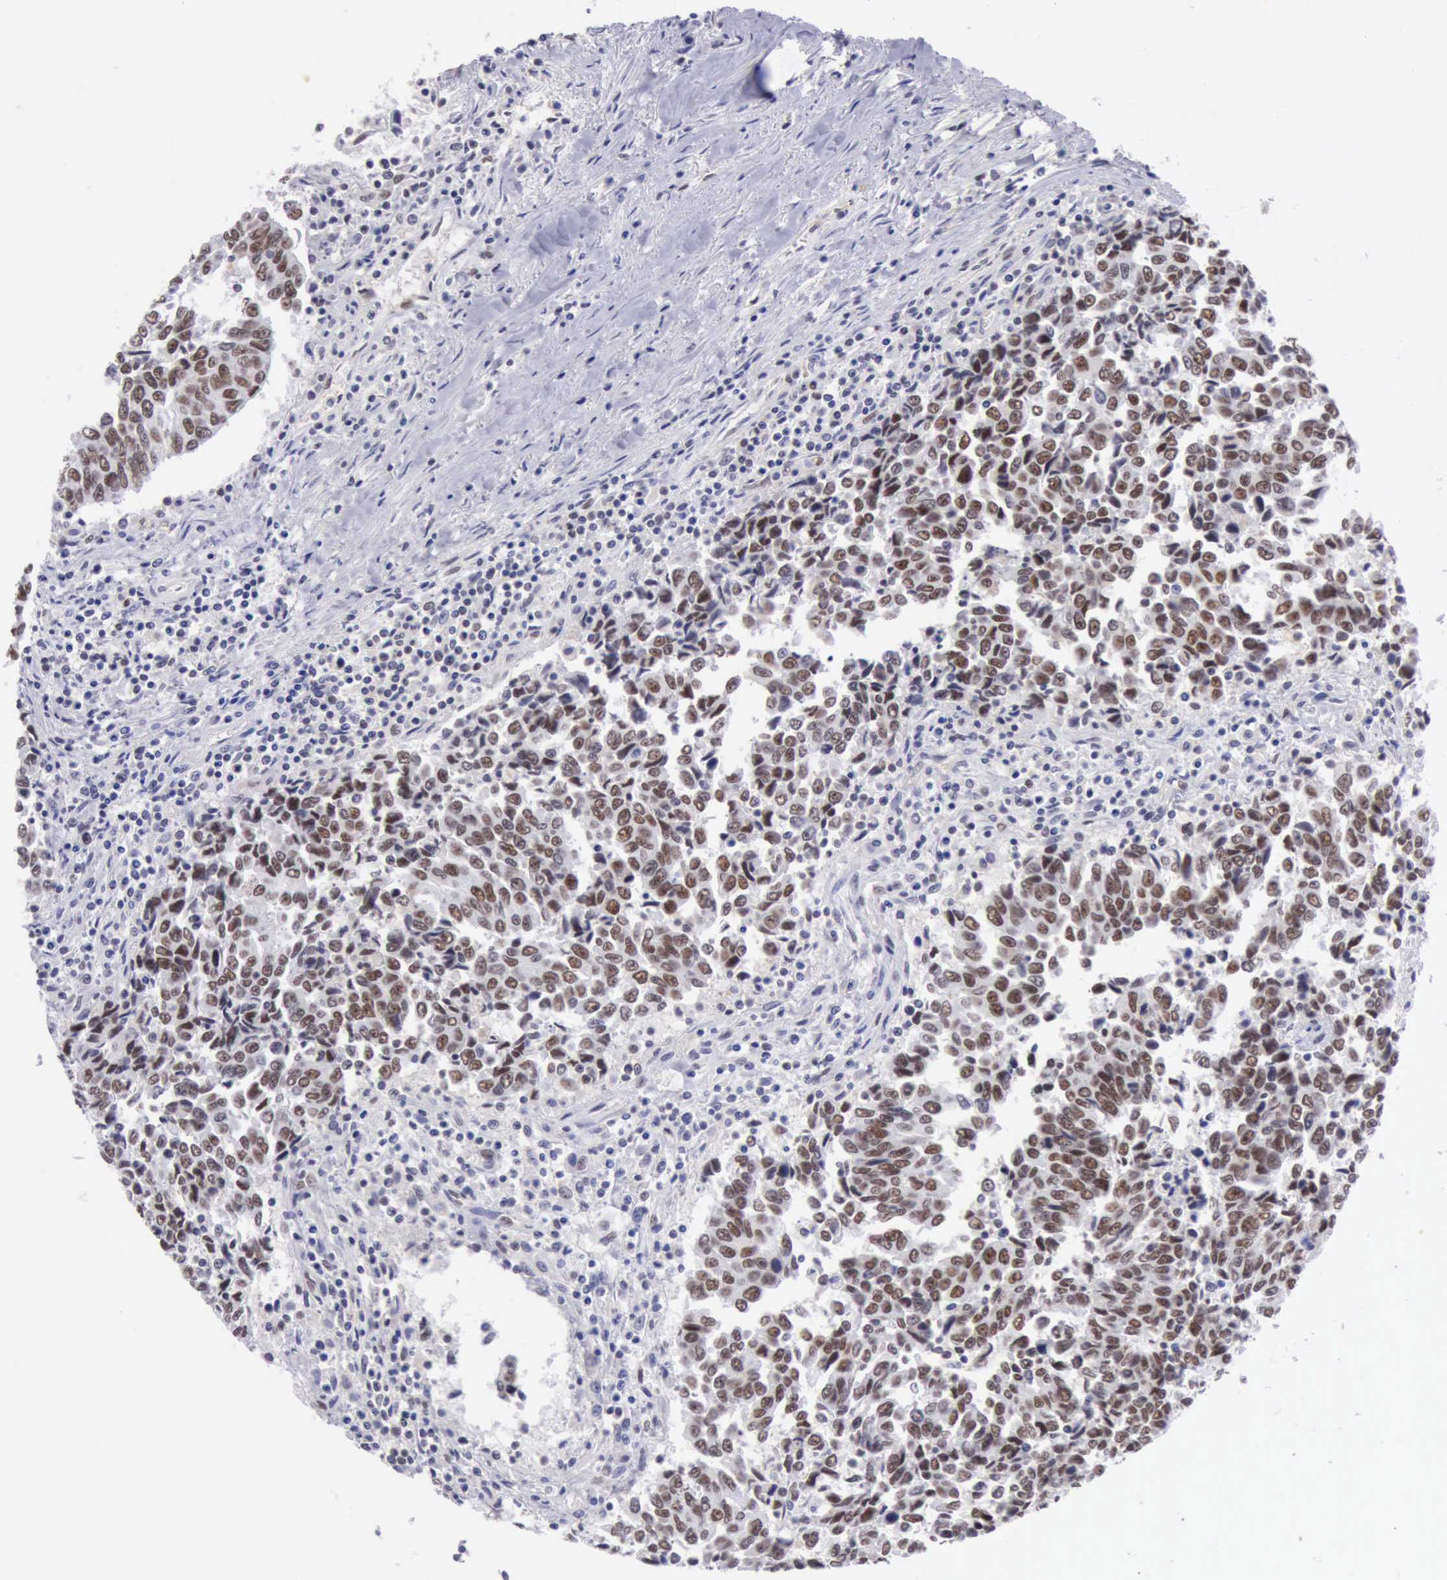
{"staining": {"intensity": "moderate", "quantity": ">75%", "location": "nuclear"}, "tissue": "urothelial cancer", "cell_type": "Tumor cells", "image_type": "cancer", "snomed": [{"axis": "morphology", "description": "Urothelial carcinoma, High grade"}, {"axis": "topography", "description": "Urinary bladder"}], "caption": "Immunohistochemical staining of urothelial carcinoma (high-grade) exhibits medium levels of moderate nuclear protein positivity in about >75% of tumor cells.", "gene": "ERCC4", "patient": {"sex": "male", "age": 86}}